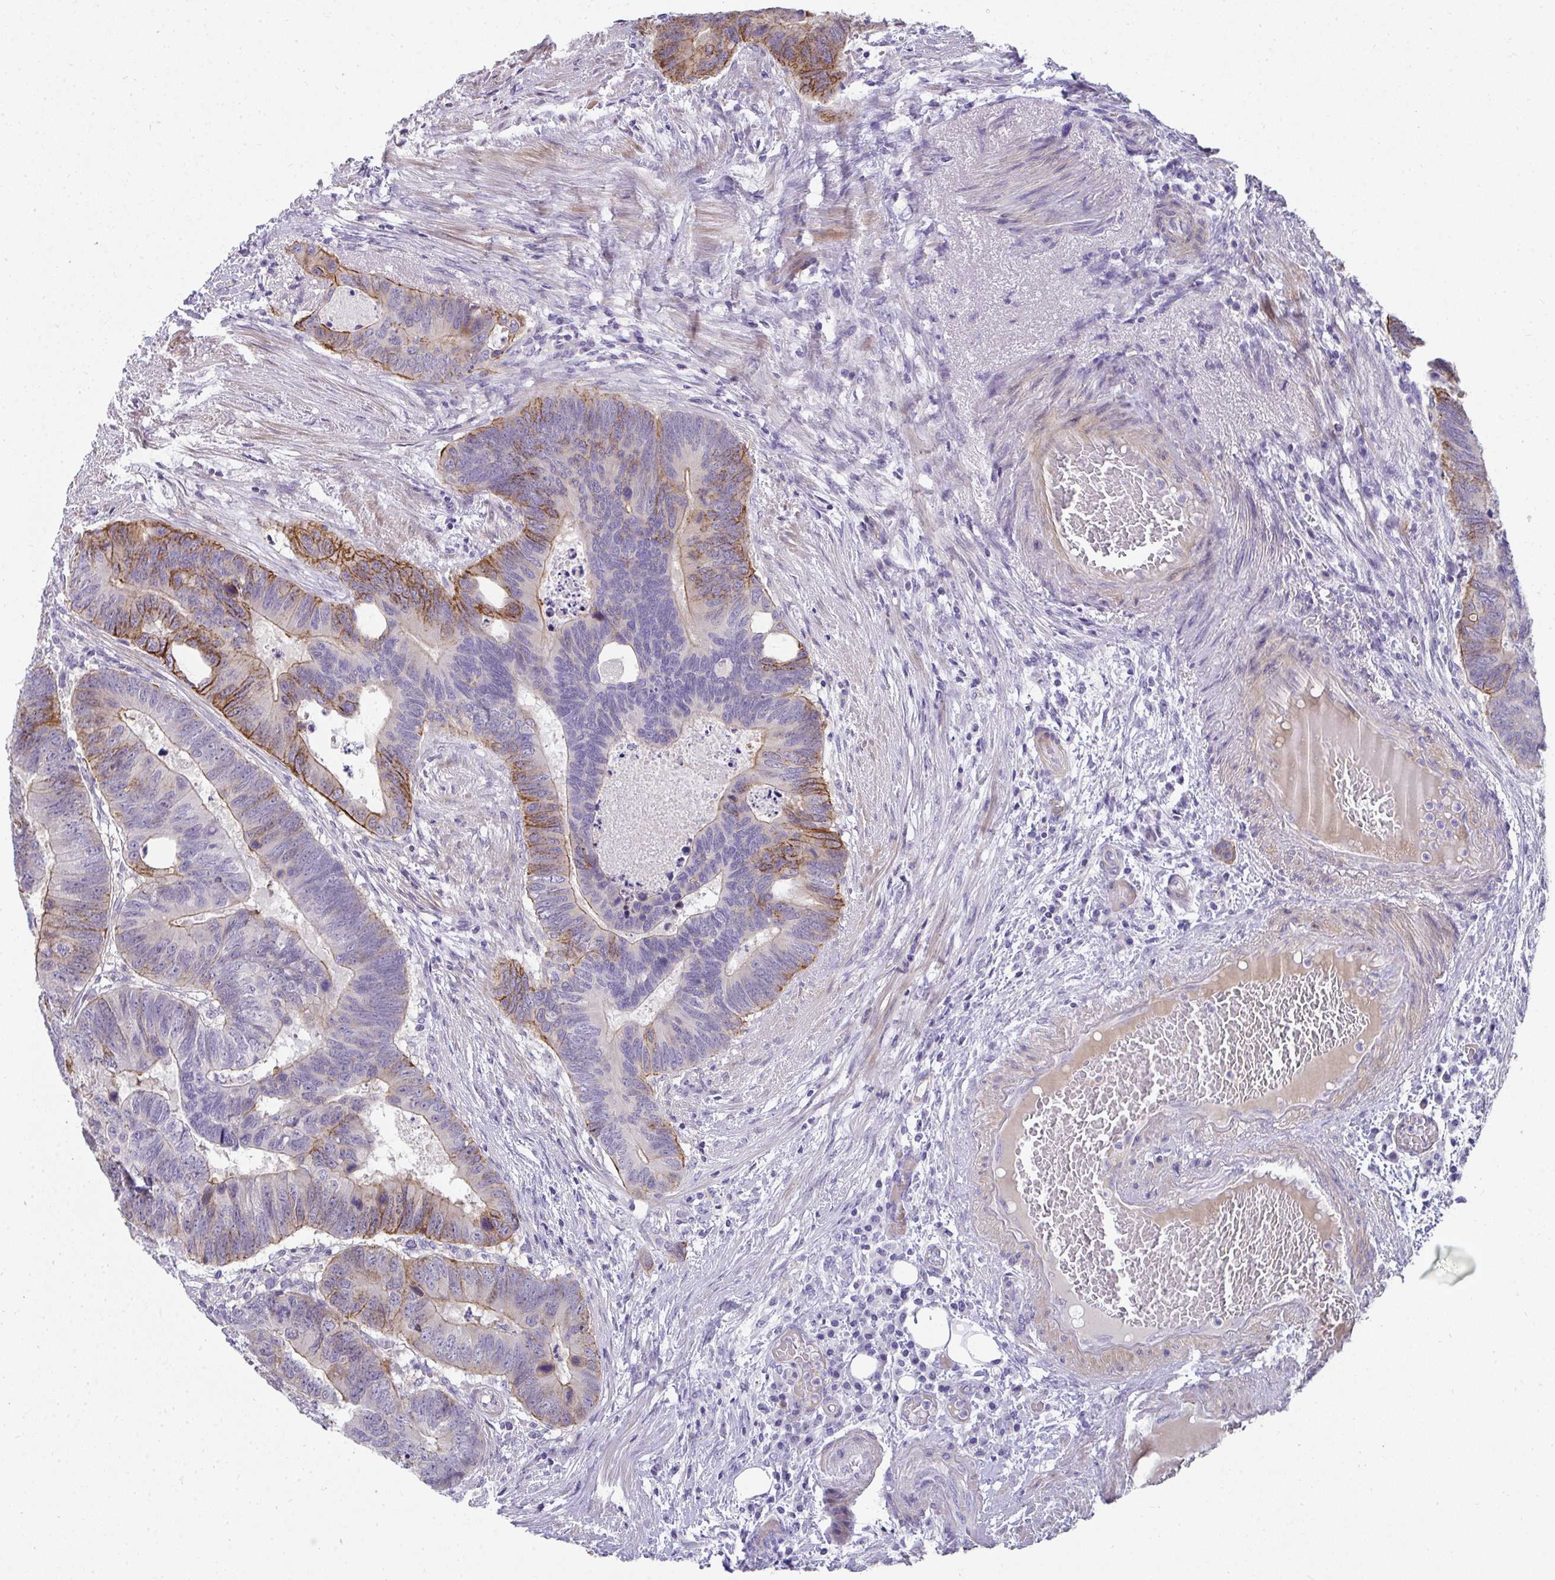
{"staining": {"intensity": "moderate", "quantity": "25%-75%", "location": "cytoplasmic/membranous"}, "tissue": "colorectal cancer", "cell_type": "Tumor cells", "image_type": "cancer", "snomed": [{"axis": "morphology", "description": "Adenocarcinoma, NOS"}, {"axis": "topography", "description": "Colon"}], "caption": "Colorectal cancer (adenocarcinoma) tissue displays moderate cytoplasmic/membranous staining in approximately 25%-75% of tumor cells", "gene": "AK5", "patient": {"sex": "male", "age": 62}}